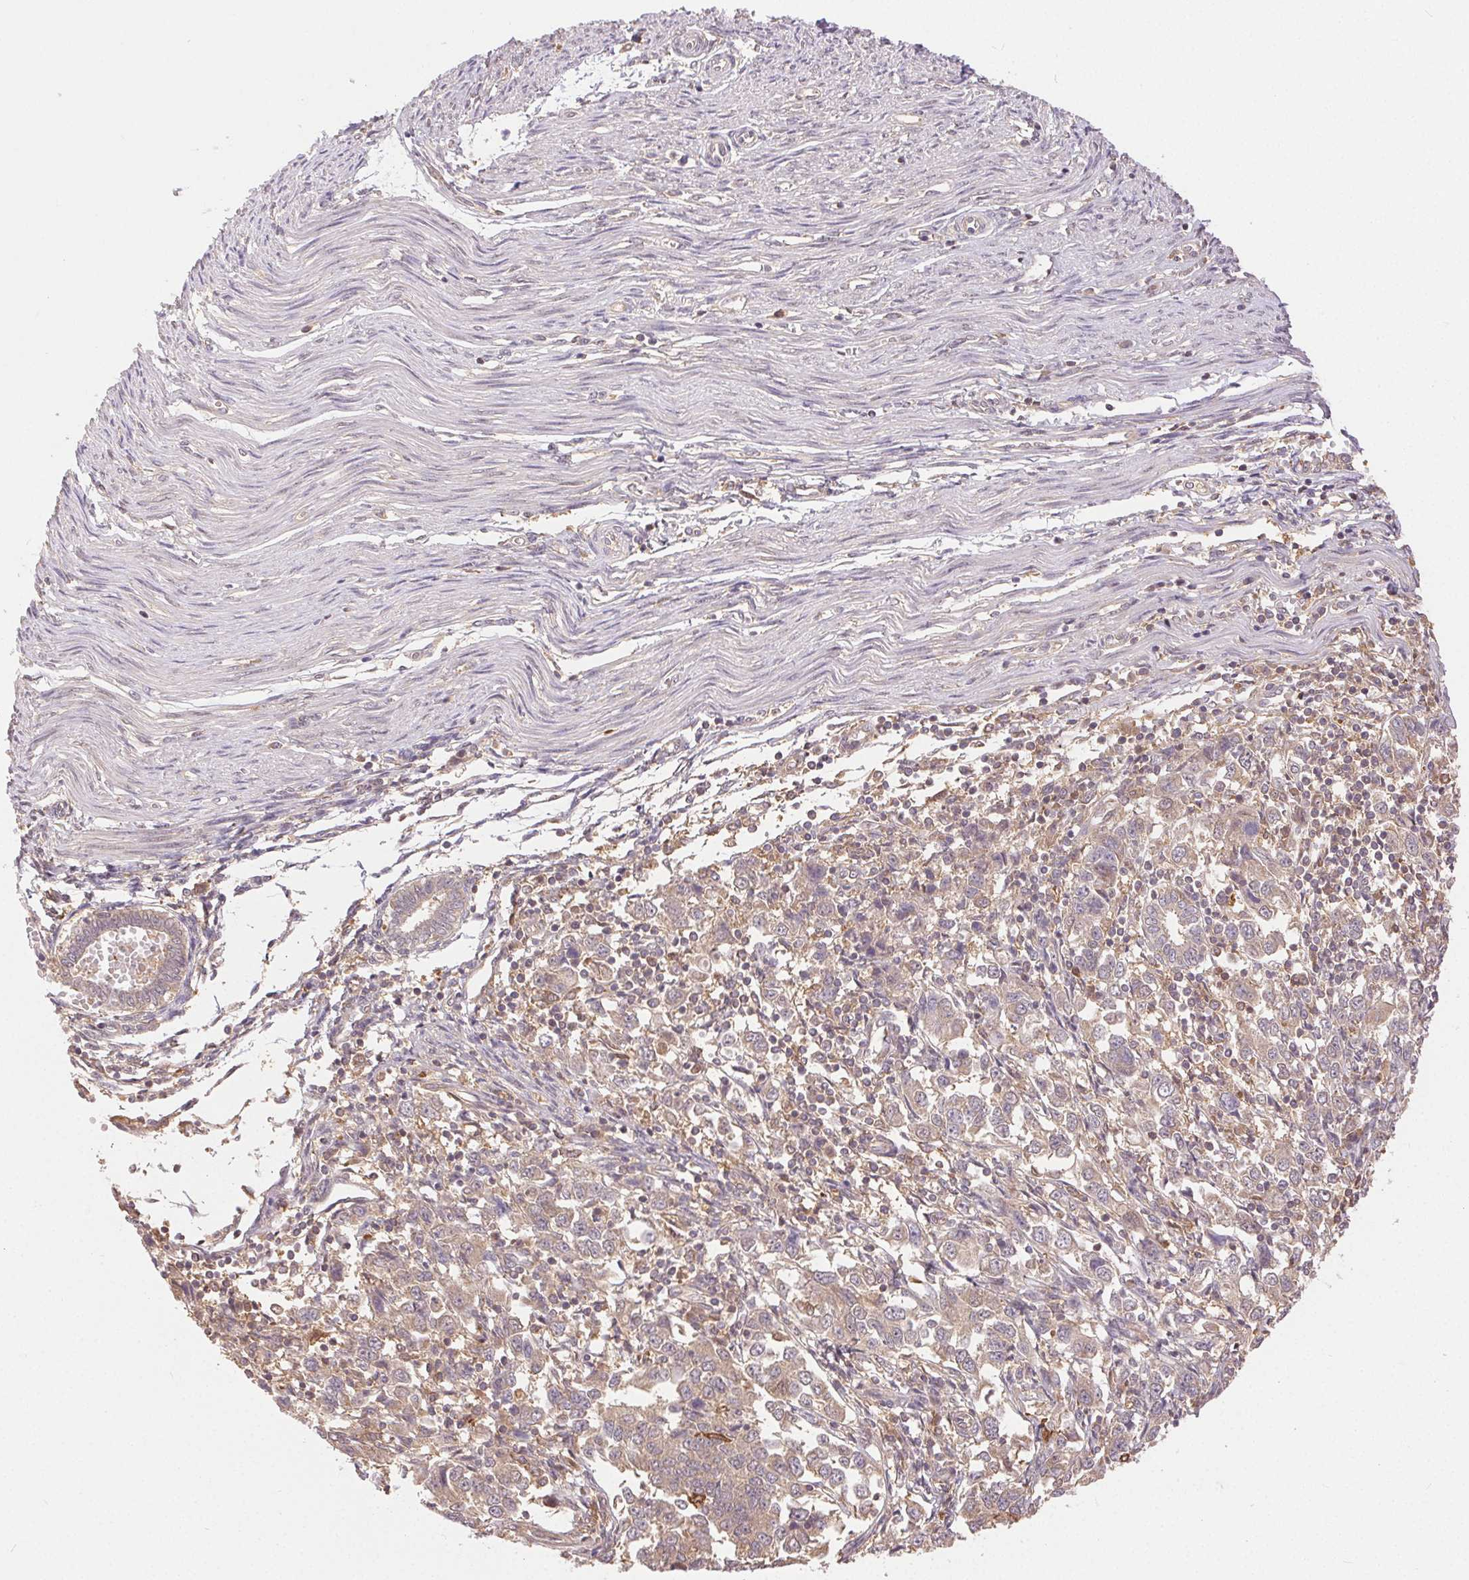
{"staining": {"intensity": "weak", "quantity": "25%-75%", "location": "cytoplasmic/membranous"}, "tissue": "endometrial cancer", "cell_type": "Tumor cells", "image_type": "cancer", "snomed": [{"axis": "morphology", "description": "Adenocarcinoma, NOS"}, {"axis": "topography", "description": "Endometrium"}], "caption": "IHC (DAB (3,3'-diaminobenzidine)) staining of adenocarcinoma (endometrial) exhibits weak cytoplasmic/membranous protein expression in about 25%-75% of tumor cells.", "gene": "GDI2", "patient": {"sex": "female", "age": 43}}